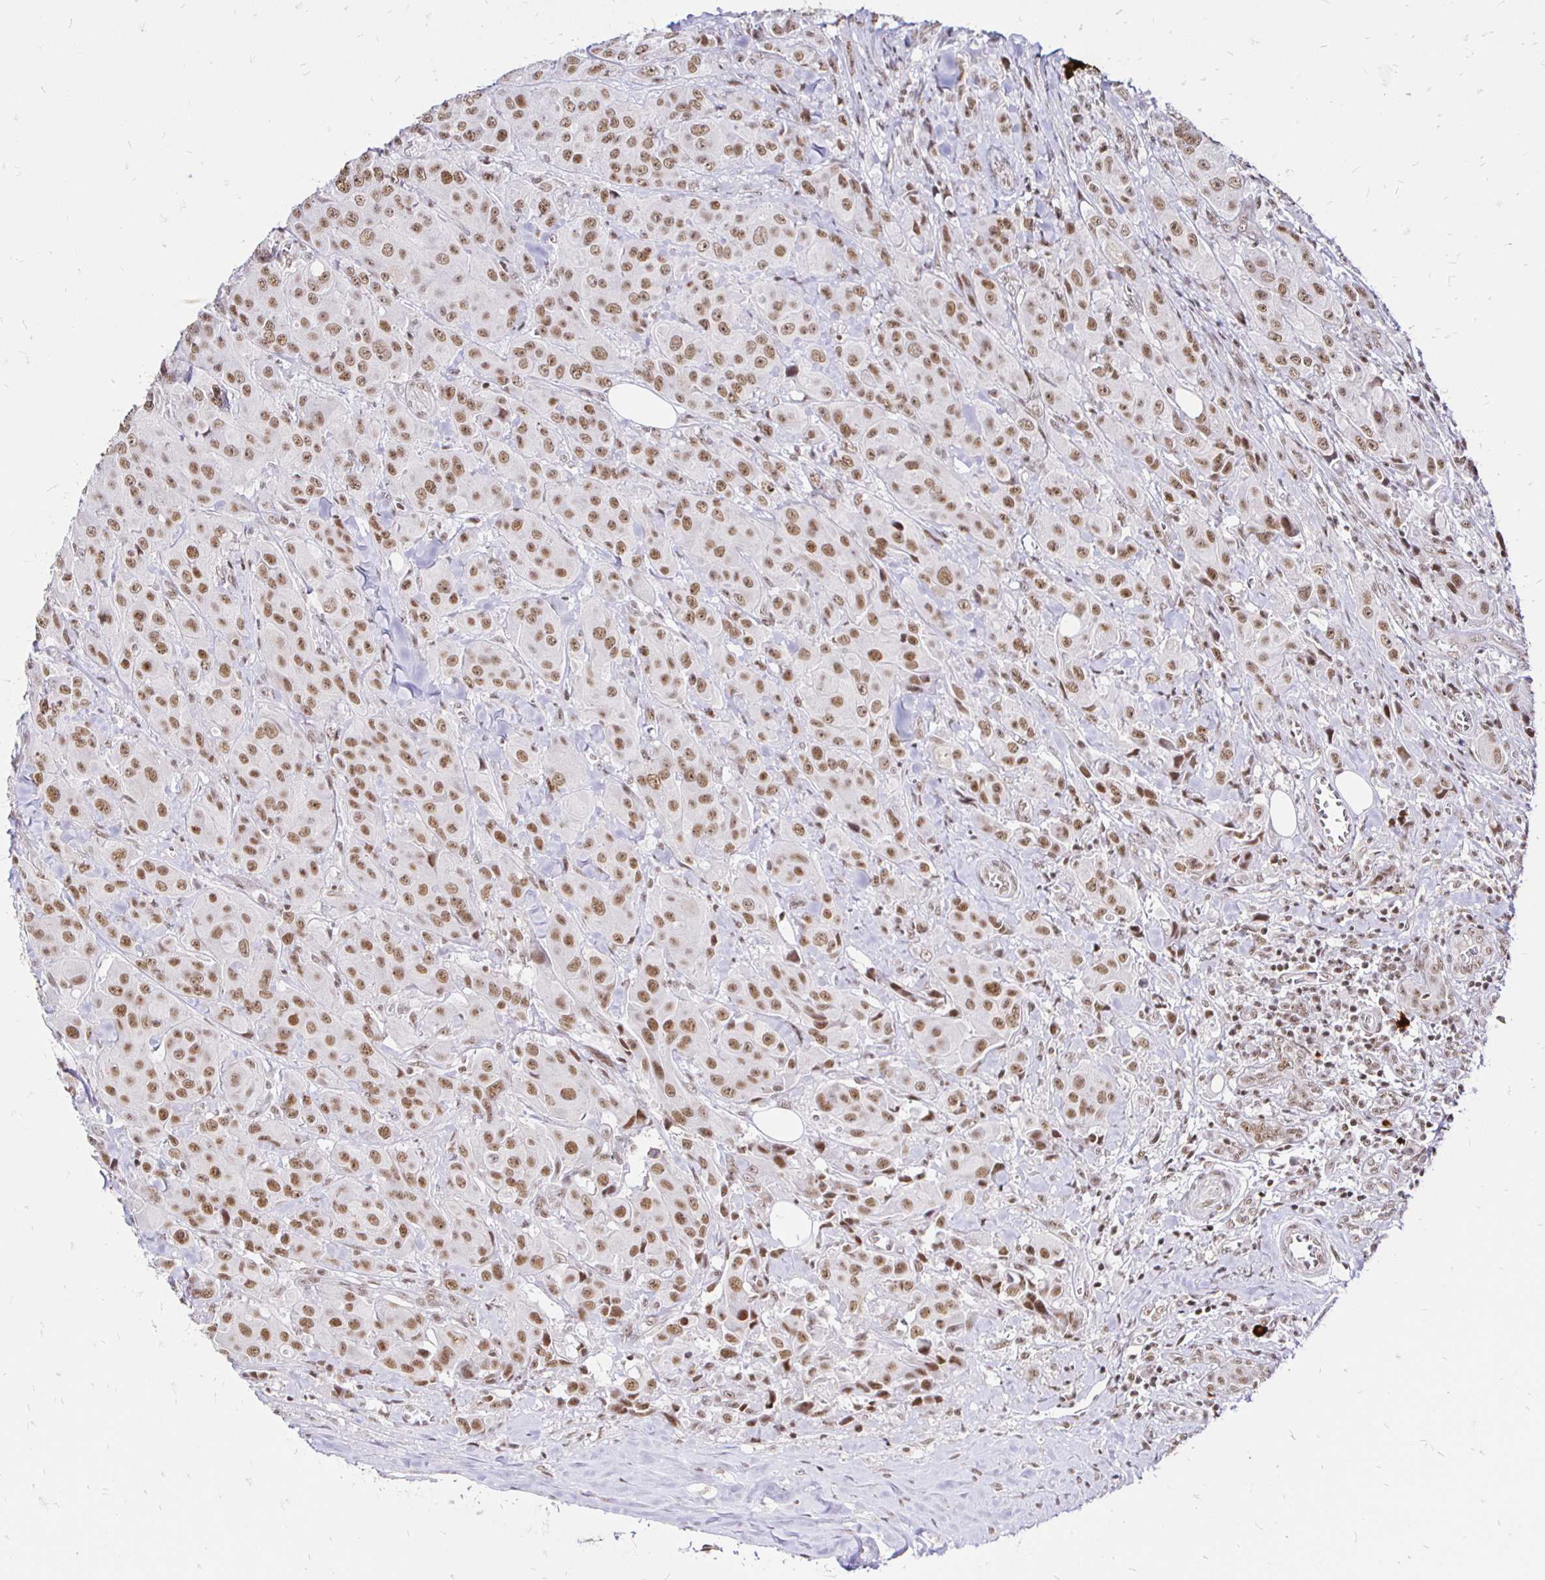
{"staining": {"intensity": "moderate", "quantity": ">75%", "location": "nuclear"}, "tissue": "breast cancer", "cell_type": "Tumor cells", "image_type": "cancer", "snomed": [{"axis": "morphology", "description": "Normal tissue, NOS"}, {"axis": "morphology", "description": "Duct carcinoma"}, {"axis": "topography", "description": "Breast"}], "caption": "Protein analysis of breast cancer (intraductal carcinoma) tissue demonstrates moderate nuclear staining in about >75% of tumor cells.", "gene": "SIN3A", "patient": {"sex": "female", "age": 43}}